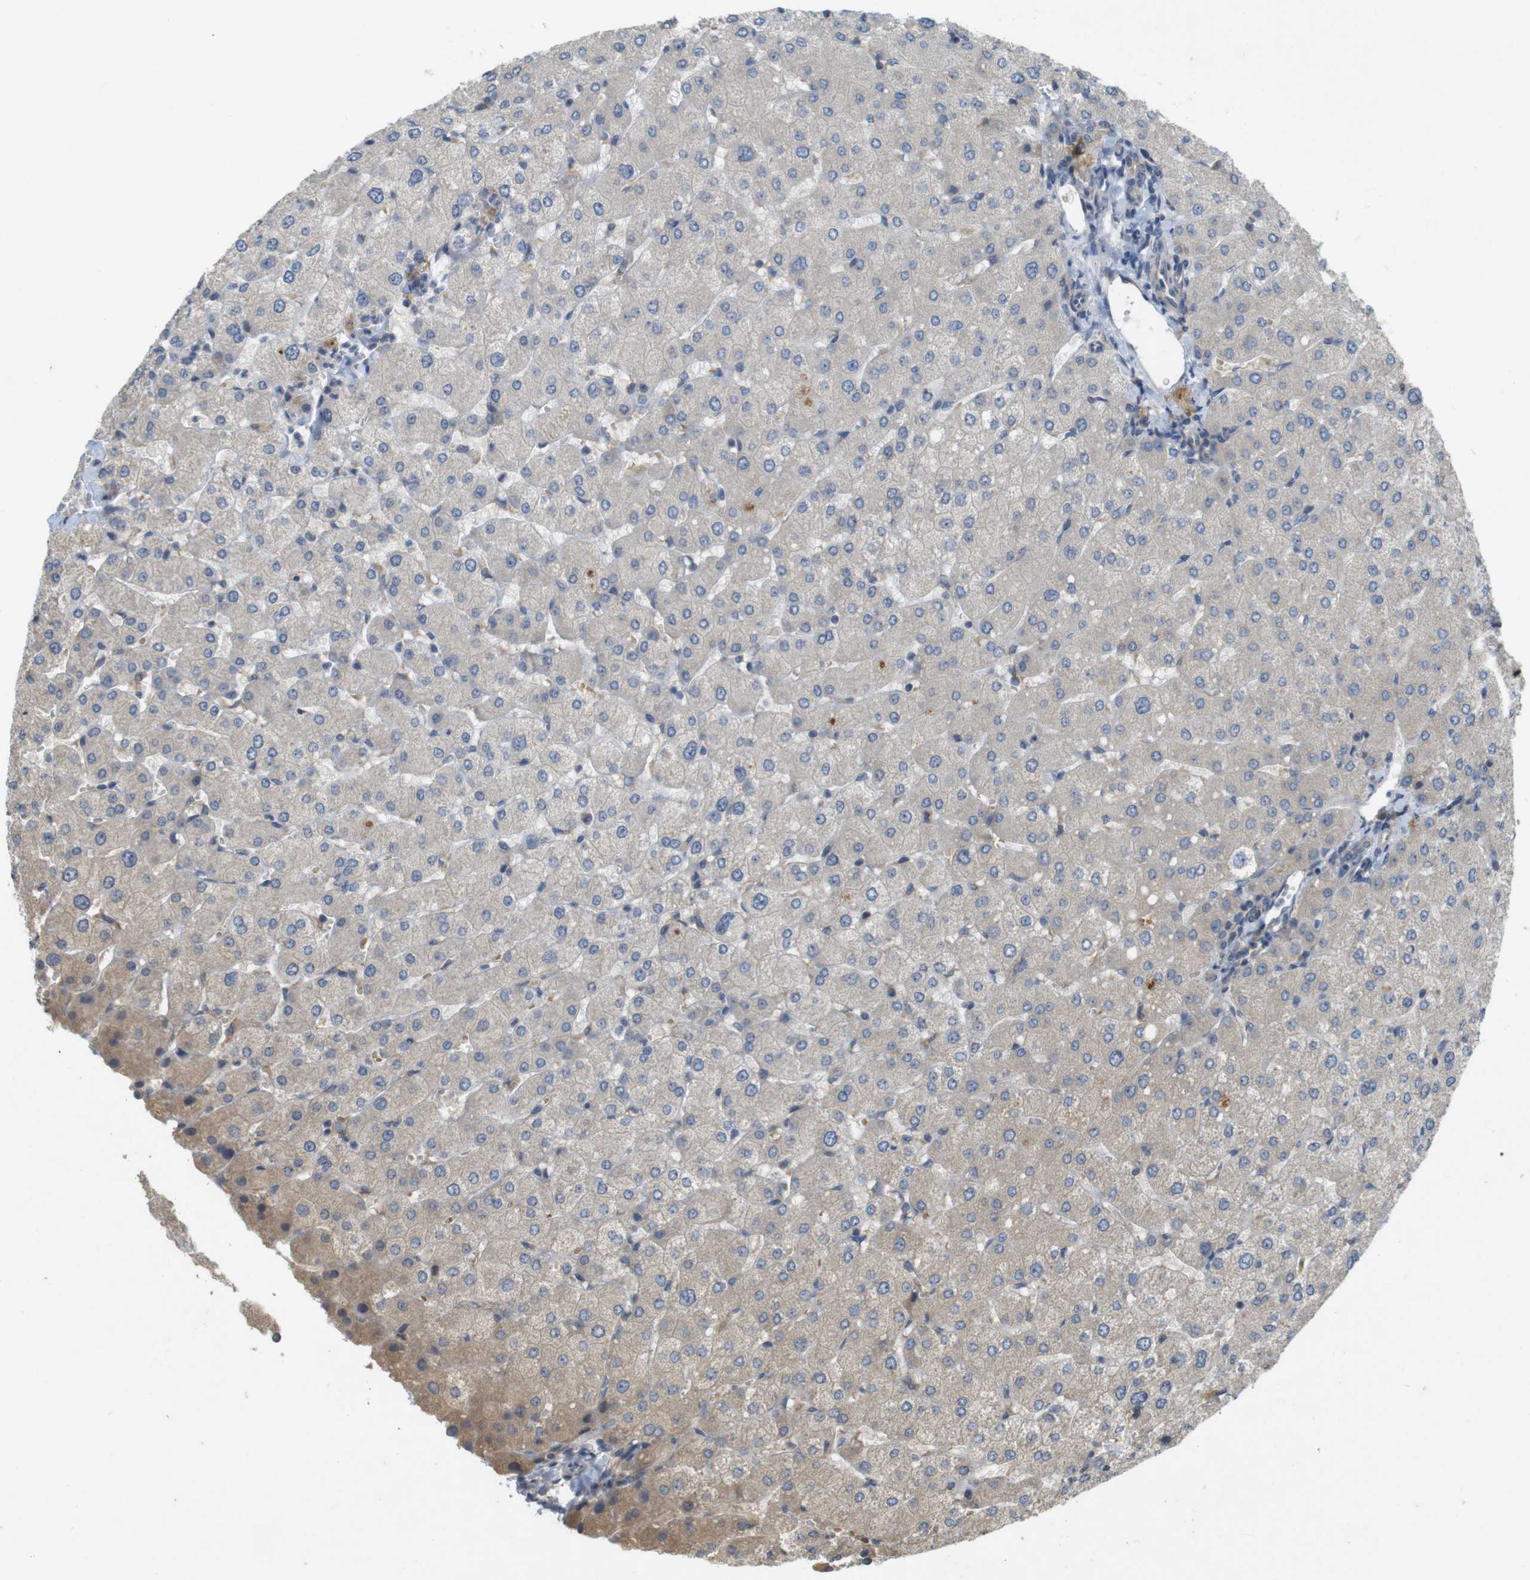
{"staining": {"intensity": "weak", "quantity": "25%-75%", "location": "cytoplasmic/membranous"}, "tissue": "liver", "cell_type": "Cholangiocytes", "image_type": "normal", "snomed": [{"axis": "morphology", "description": "Normal tissue, NOS"}, {"axis": "topography", "description": "Liver"}], "caption": "The photomicrograph exhibits immunohistochemical staining of normal liver. There is weak cytoplasmic/membranous positivity is identified in about 25%-75% of cholangiocytes. Nuclei are stained in blue.", "gene": "CLTC", "patient": {"sex": "male", "age": 55}}